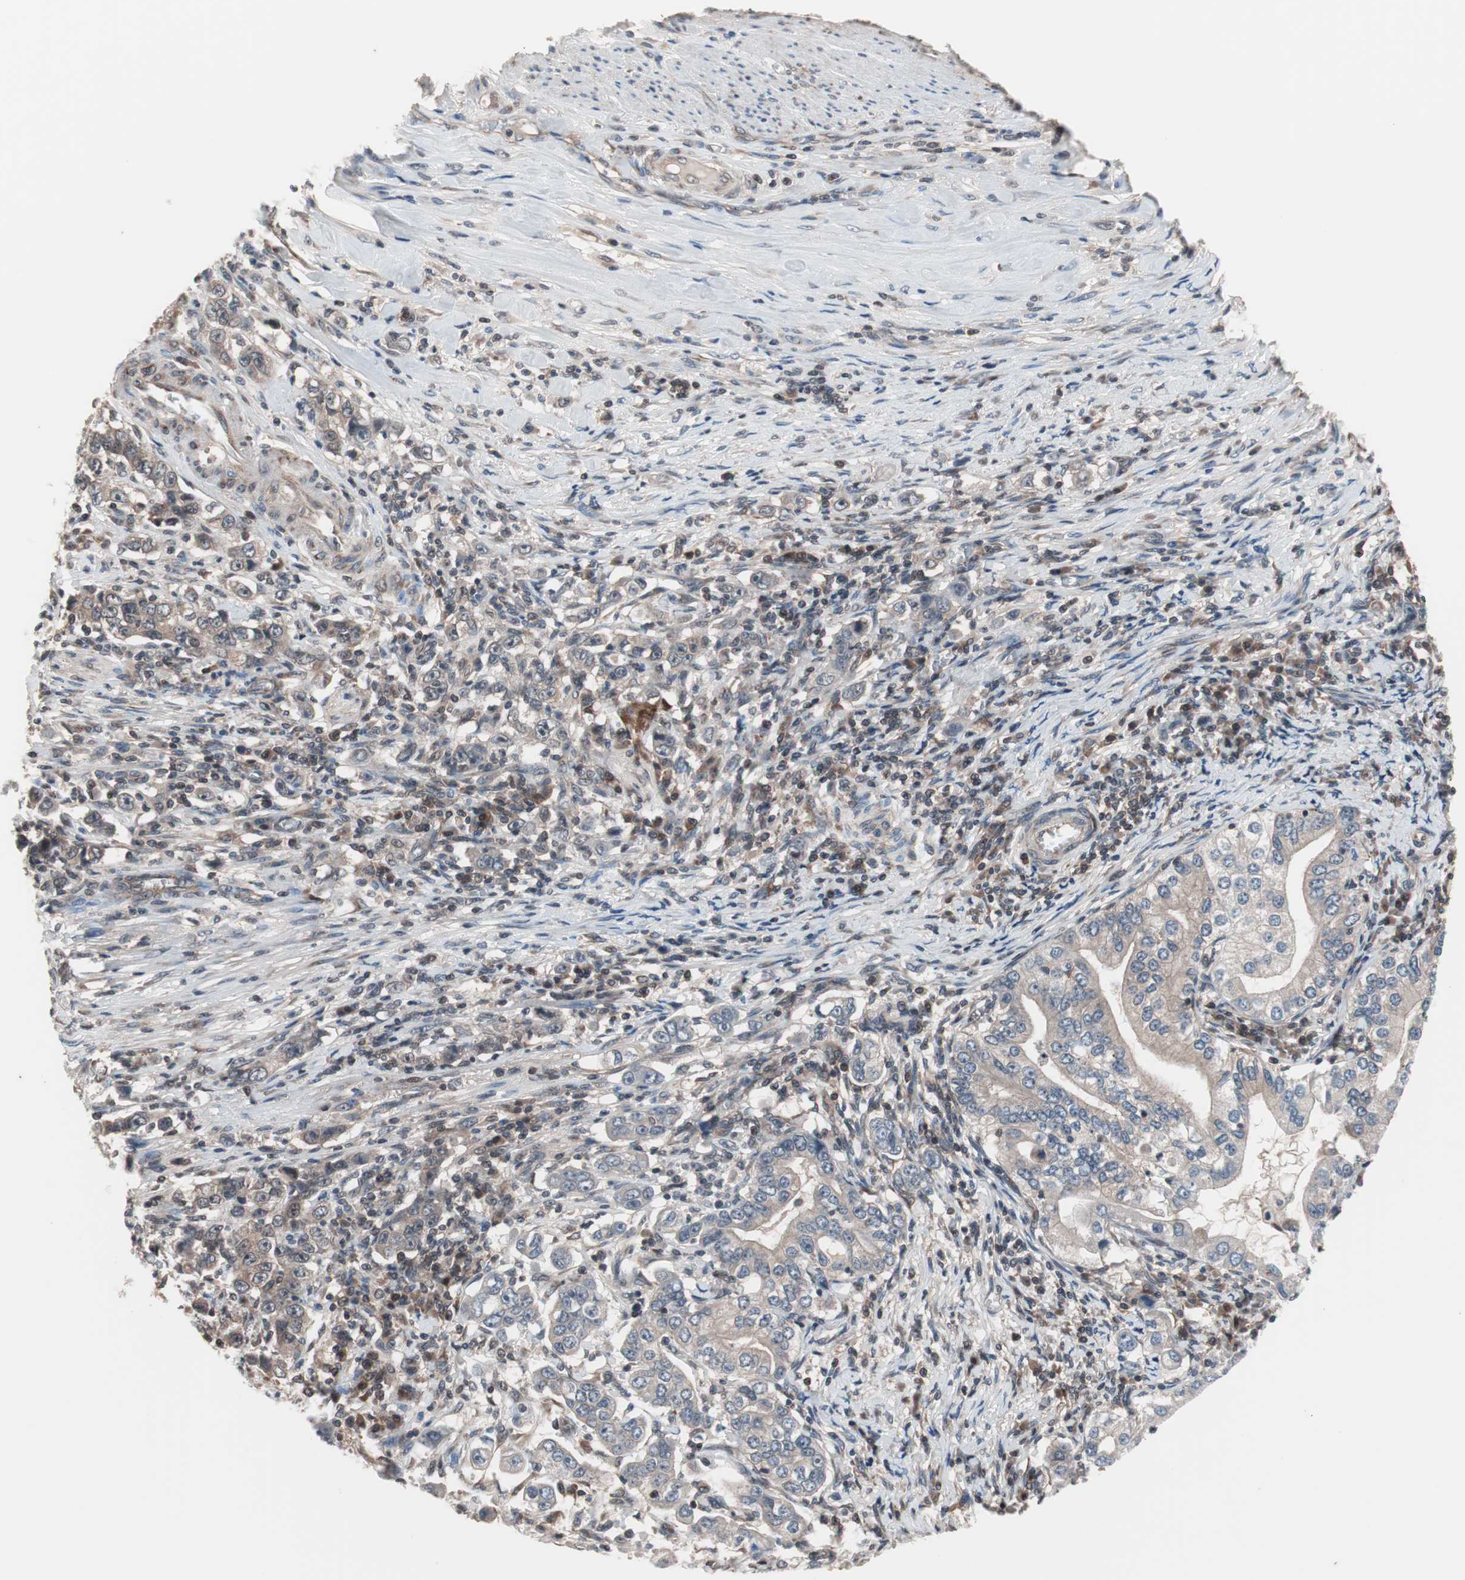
{"staining": {"intensity": "negative", "quantity": "none", "location": "none"}, "tissue": "stomach cancer", "cell_type": "Tumor cells", "image_type": "cancer", "snomed": [{"axis": "morphology", "description": "Adenocarcinoma, NOS"}, {"axis": "topography", "description": "Stomach, lower"}], "caption": "DAB (3,3'-diaminobenzidine) immunohistochemical staining of human adenocarcinoma (stomach) displays no significant staining in tumor cells.", "gene": "IRS1", "patient": {"sex": "female", "age": 72}}